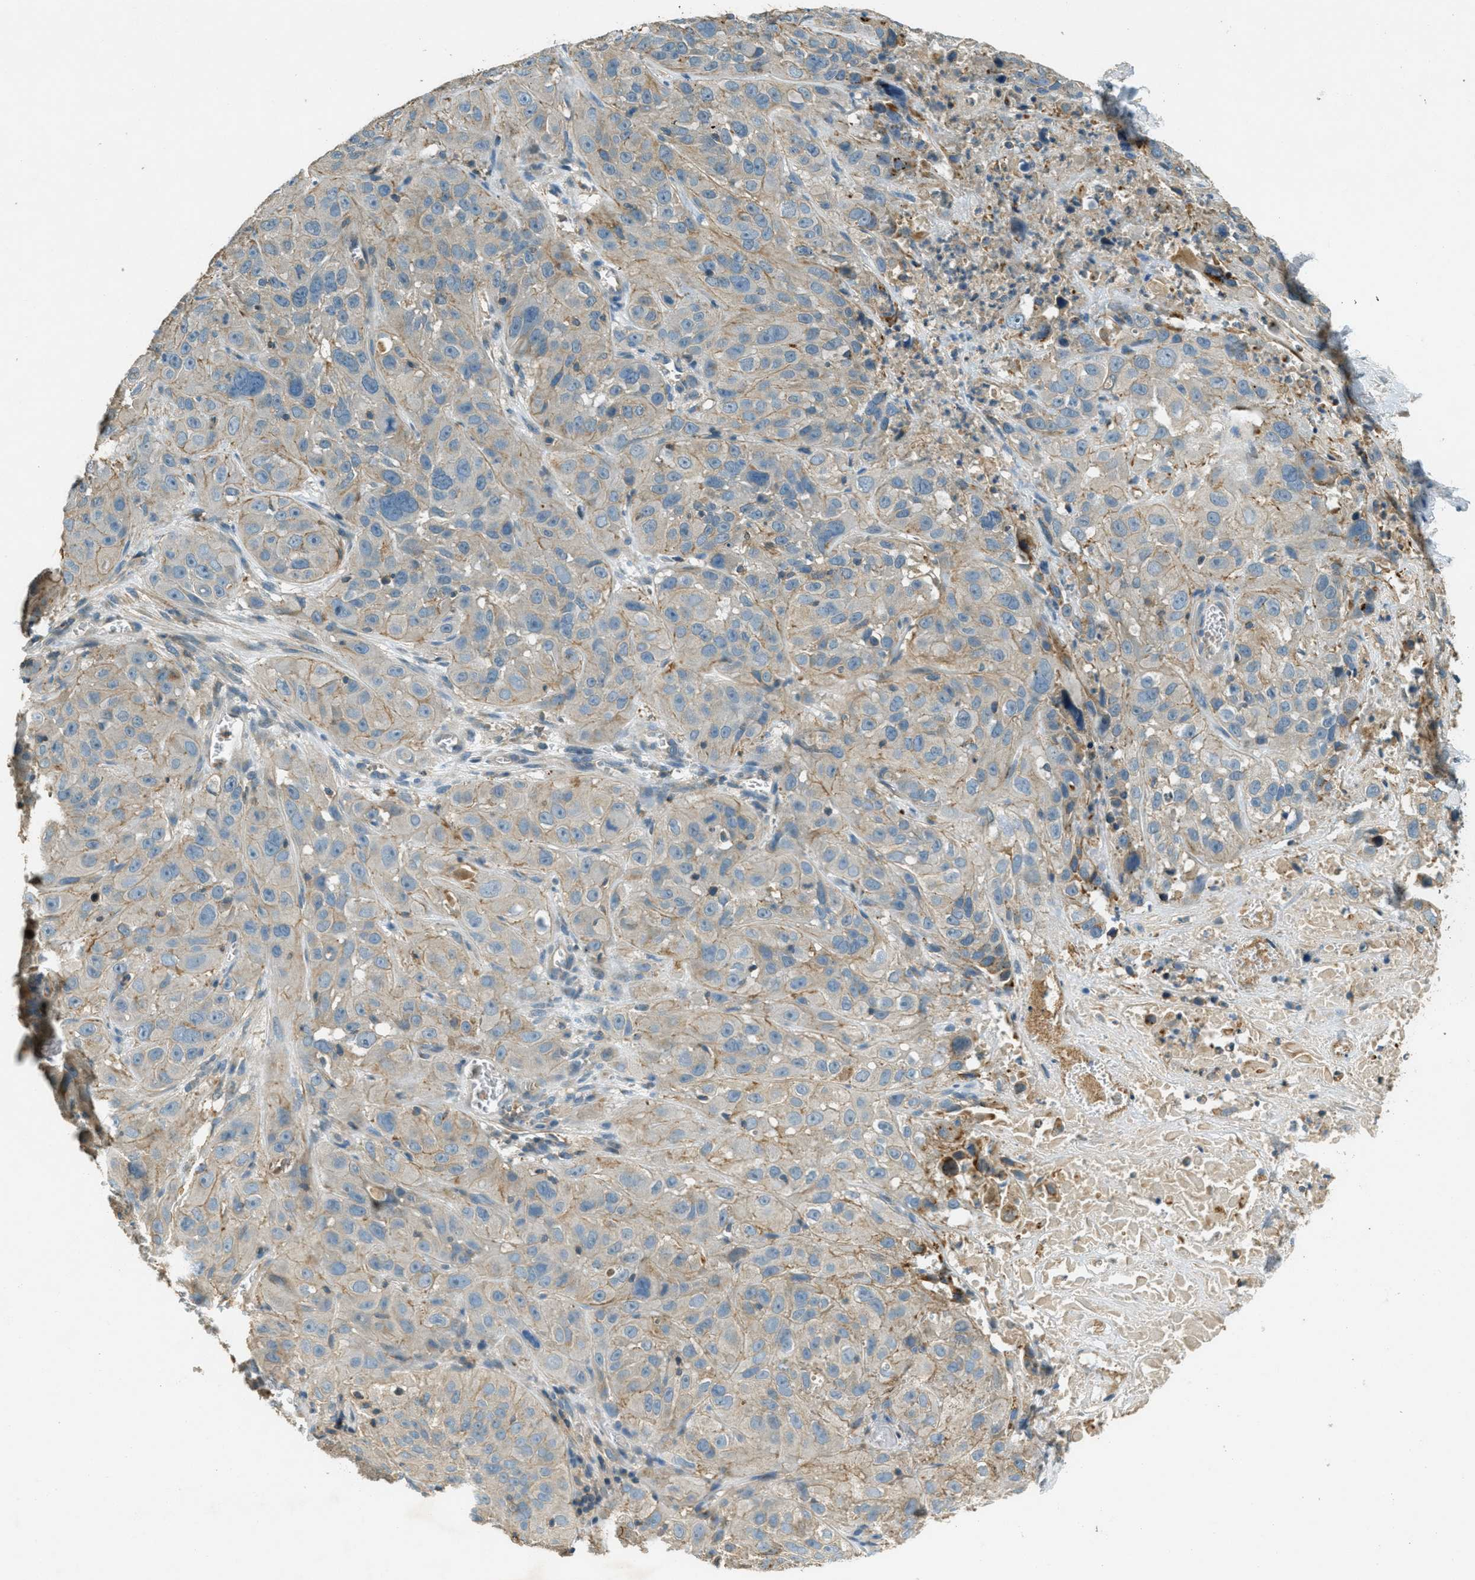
{"staining": {"intensity": "weak", "quantity": "25%-75%", "location": "cytoplasmic/membranous"}, "tissue": "cervical cancer", "cell_type": "Tumor cells", "image_type": "cancer", "snomed": [{"axis": "morphology", "description": "Squamous cell carcinoma, NOS"}, {"axis": "topography", "description": "Cervix"}], "caption": "Human cervical squamous cell carcinoma stained with a protein marker demonstrates weak staining in tumor cells.", "gene": "NUDT4", "patient": {"sex": "female", "age": 32}}